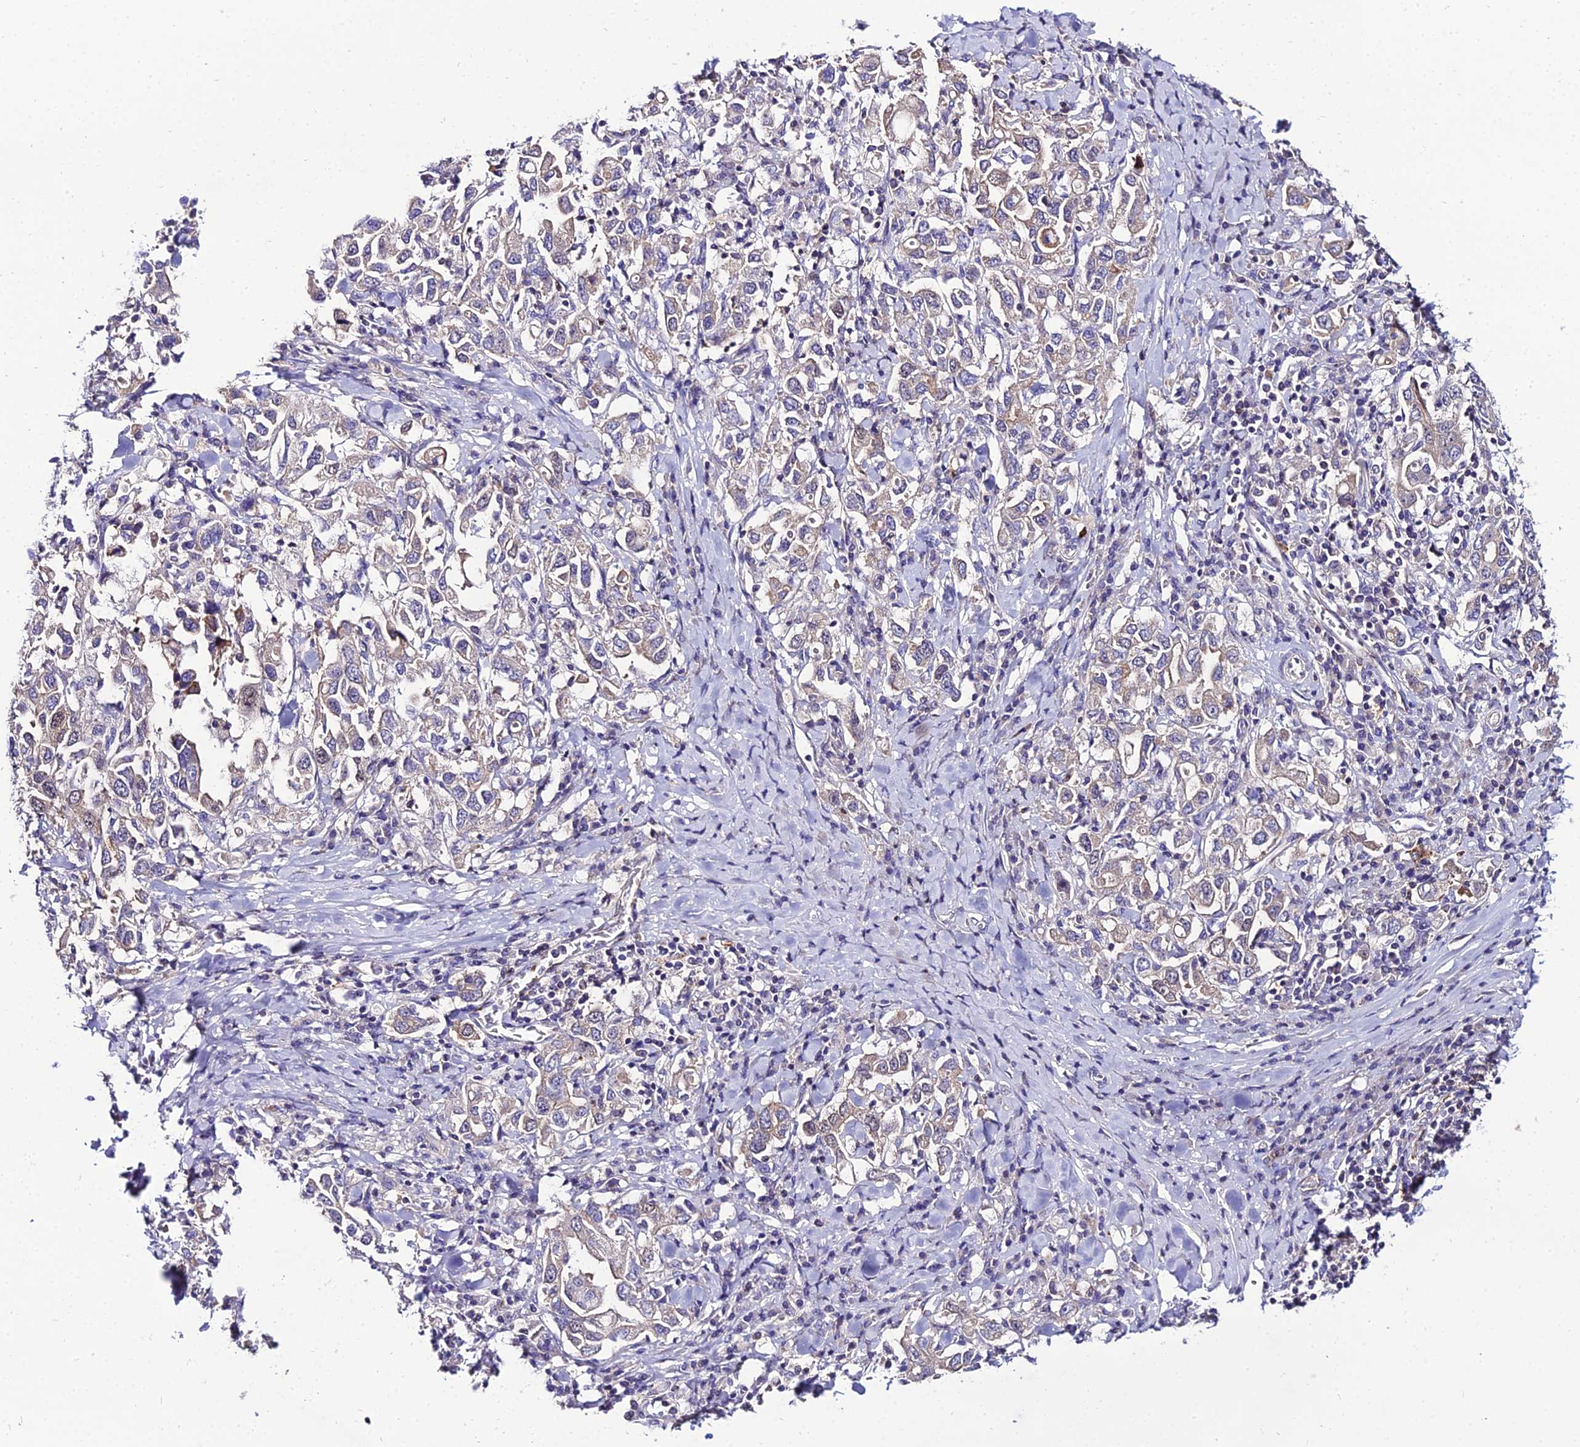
{"staining": {"intensity": "weak", "quantity": "<25%", "location": "cytoplasmic/membranous"}, "tissue": "stomach cancer", "cell_type": "Tumor cells", "image_type": "cancer", "snomed": [{"axis": "morphology", "description": "Adenocarcinoma, NOS"}, {"axis": "topography", "description": "Stomach, upper"}], "caption": "IHC photomicrograph of neoplastic tissue: human stomach cancer stained with DAB demonstrates no significant protein positivity in tumor cells.", "gene": "SHQ1", "patient": {"sex": "male", "age": 62}}